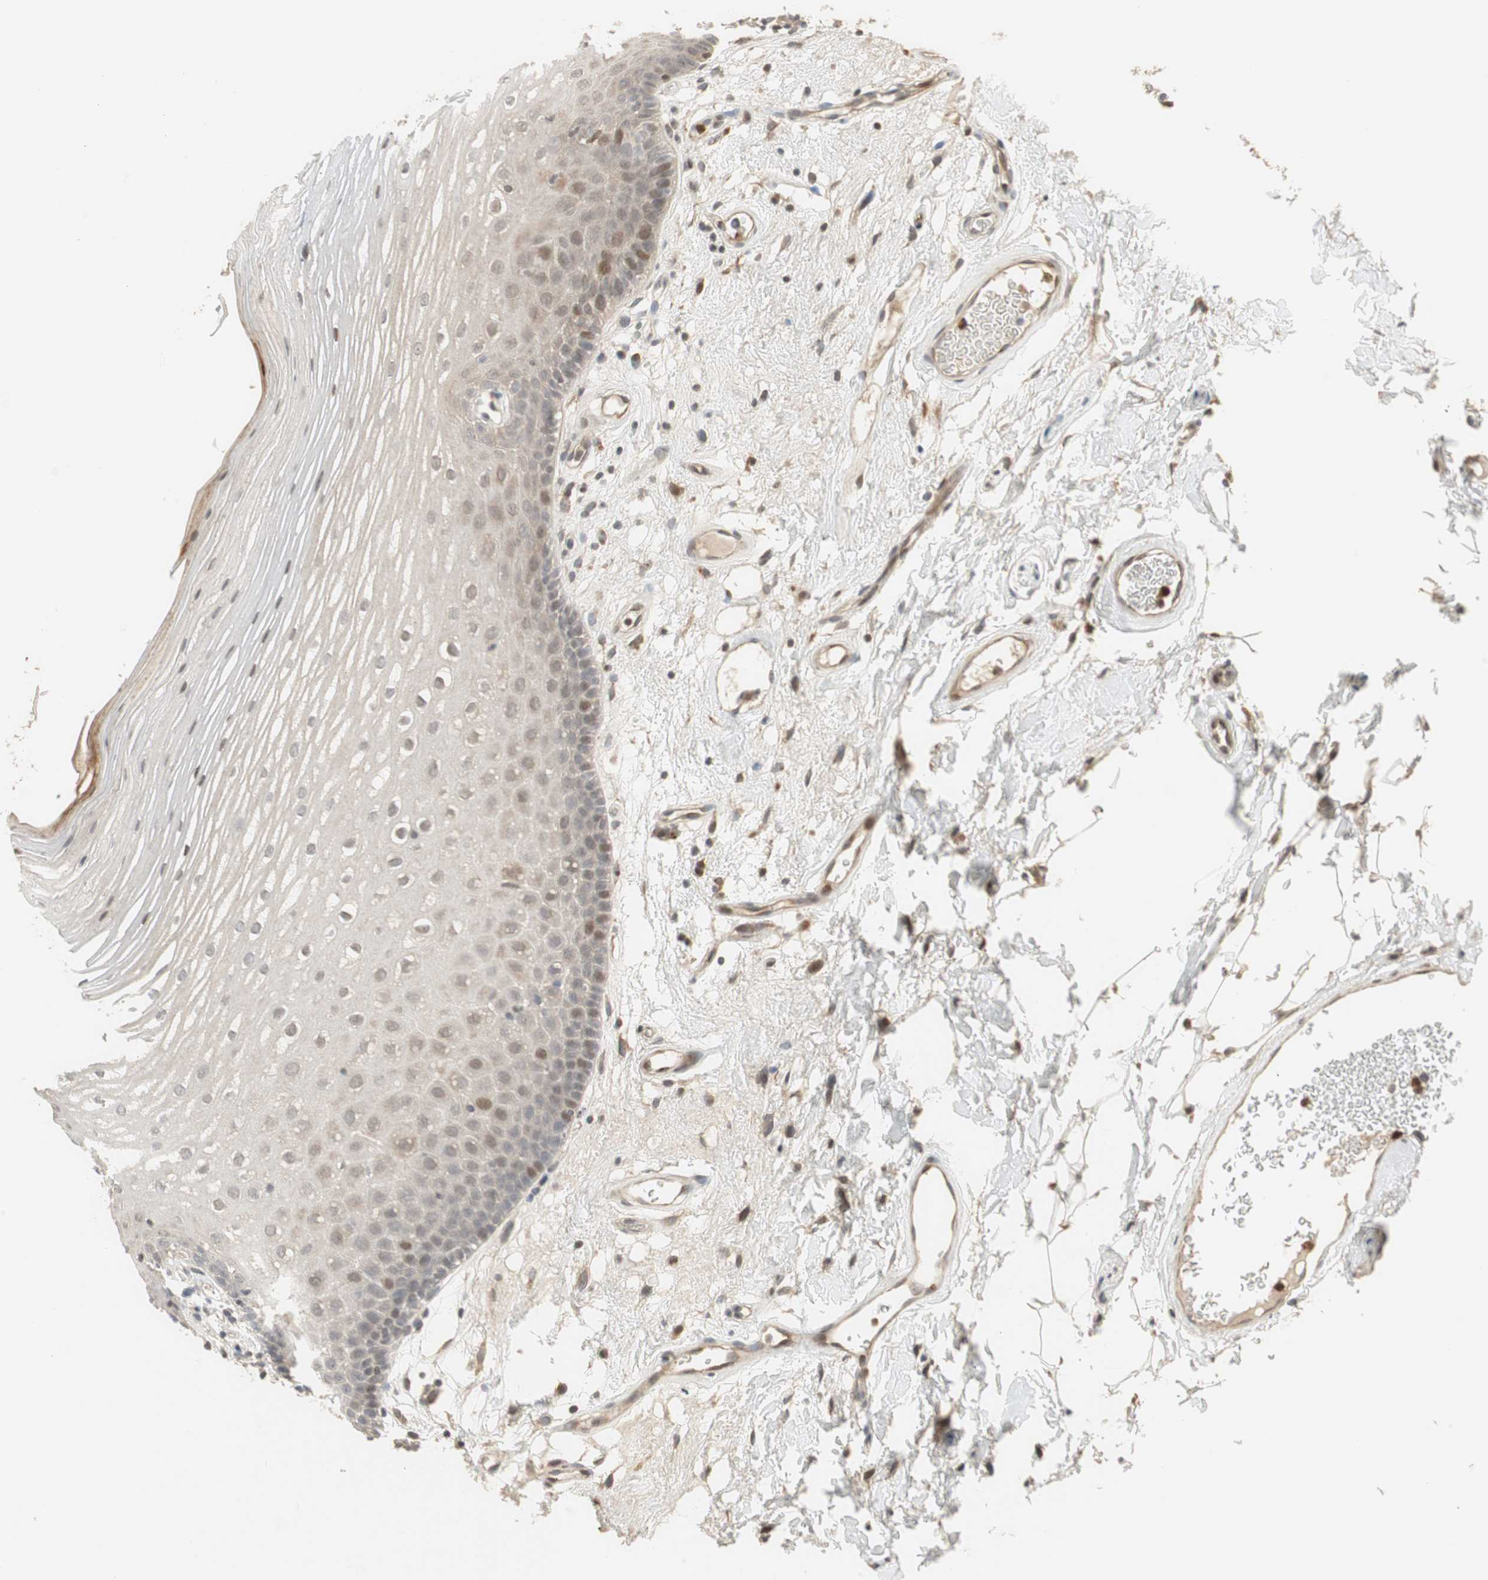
{"staining": {"intensity": "weak", "quantity": "<25%", "location": "cytoplasmic/membranous"}, "tissue": "oral mucosa", "cell_type": "Squamous epithelial cells", "image_type": "normal", "snomed": [{"axis": "morphology", "description": "Normal tissue, NOS"}, {"axis": "morphology", "description": "Squamous cell carcinoma, NOS"}, {"axis": "topography", "description": "Skeletal muscle"}, {"axis": "topography", "description": "Oral tissue"}], "caption": "This micrograph is of benign oral mucosa stained with immunohistochemistry (IHC) to label a protein in brown with the nuclei are counter-stained blue. There is no expression in squamous epithelial cells.", "gene": "SNX4", "patient": {"sex": "male", "age": 71}}